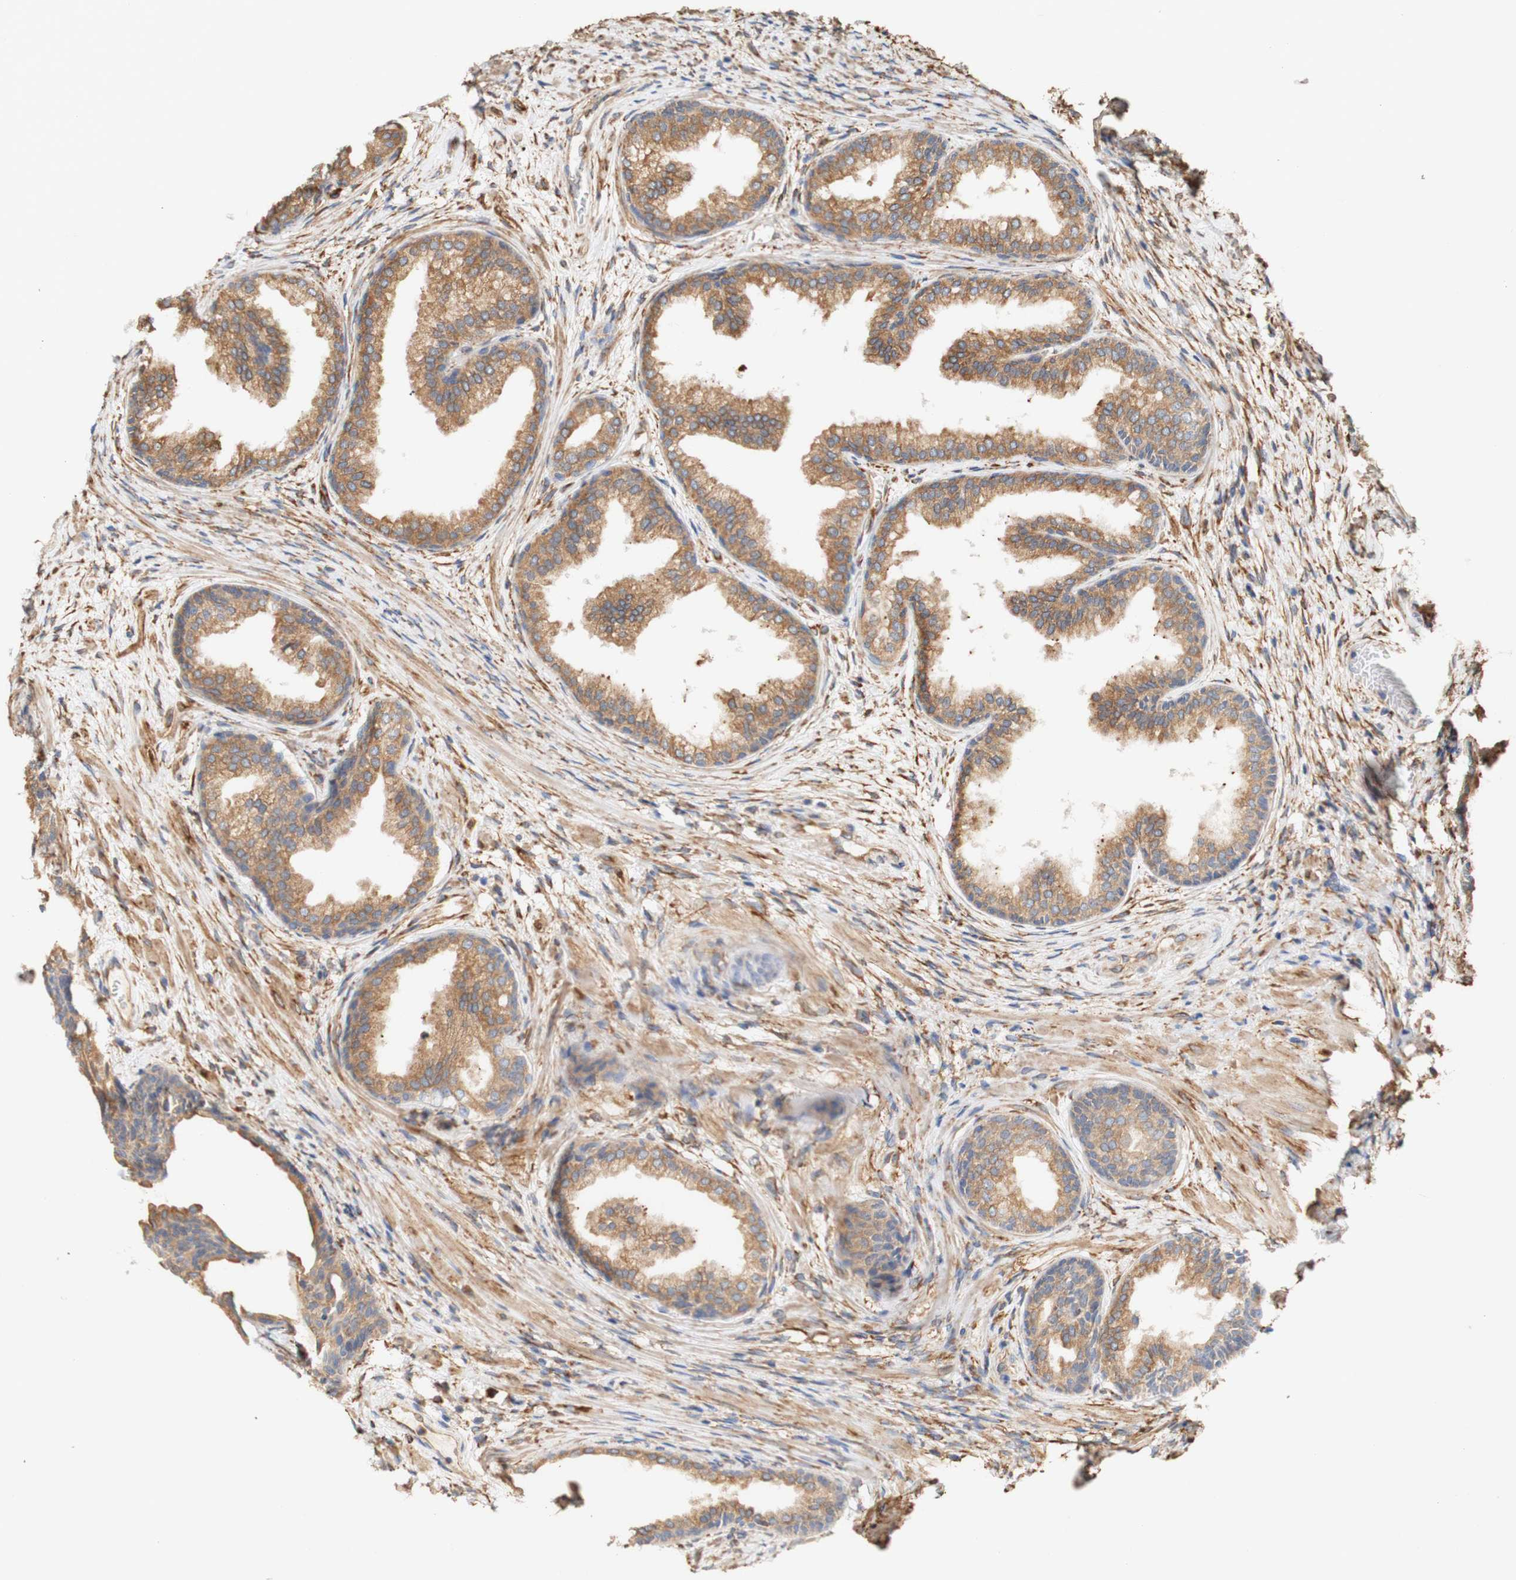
{"staining": {"intensity": "moderate", "quantity": ">75%", "location": "cytoplasmic/membranous"}, "tissue": "prostate", "cell_type": "Glandular cells", "image_type": "normal", "snomed": [{"axis": "morphology", "description": "Normal tissue, NOS"}, {"axis": "topography", "description": "Prostate"}], "caption": "Prostate stained for a protein (brown) demonstrates moderate cytoplasmic/membranous positive staining in approximately >75% of glandular cells.", "gene": "EIF2AK4", "patient": {"sex": "male", "age": 76}}